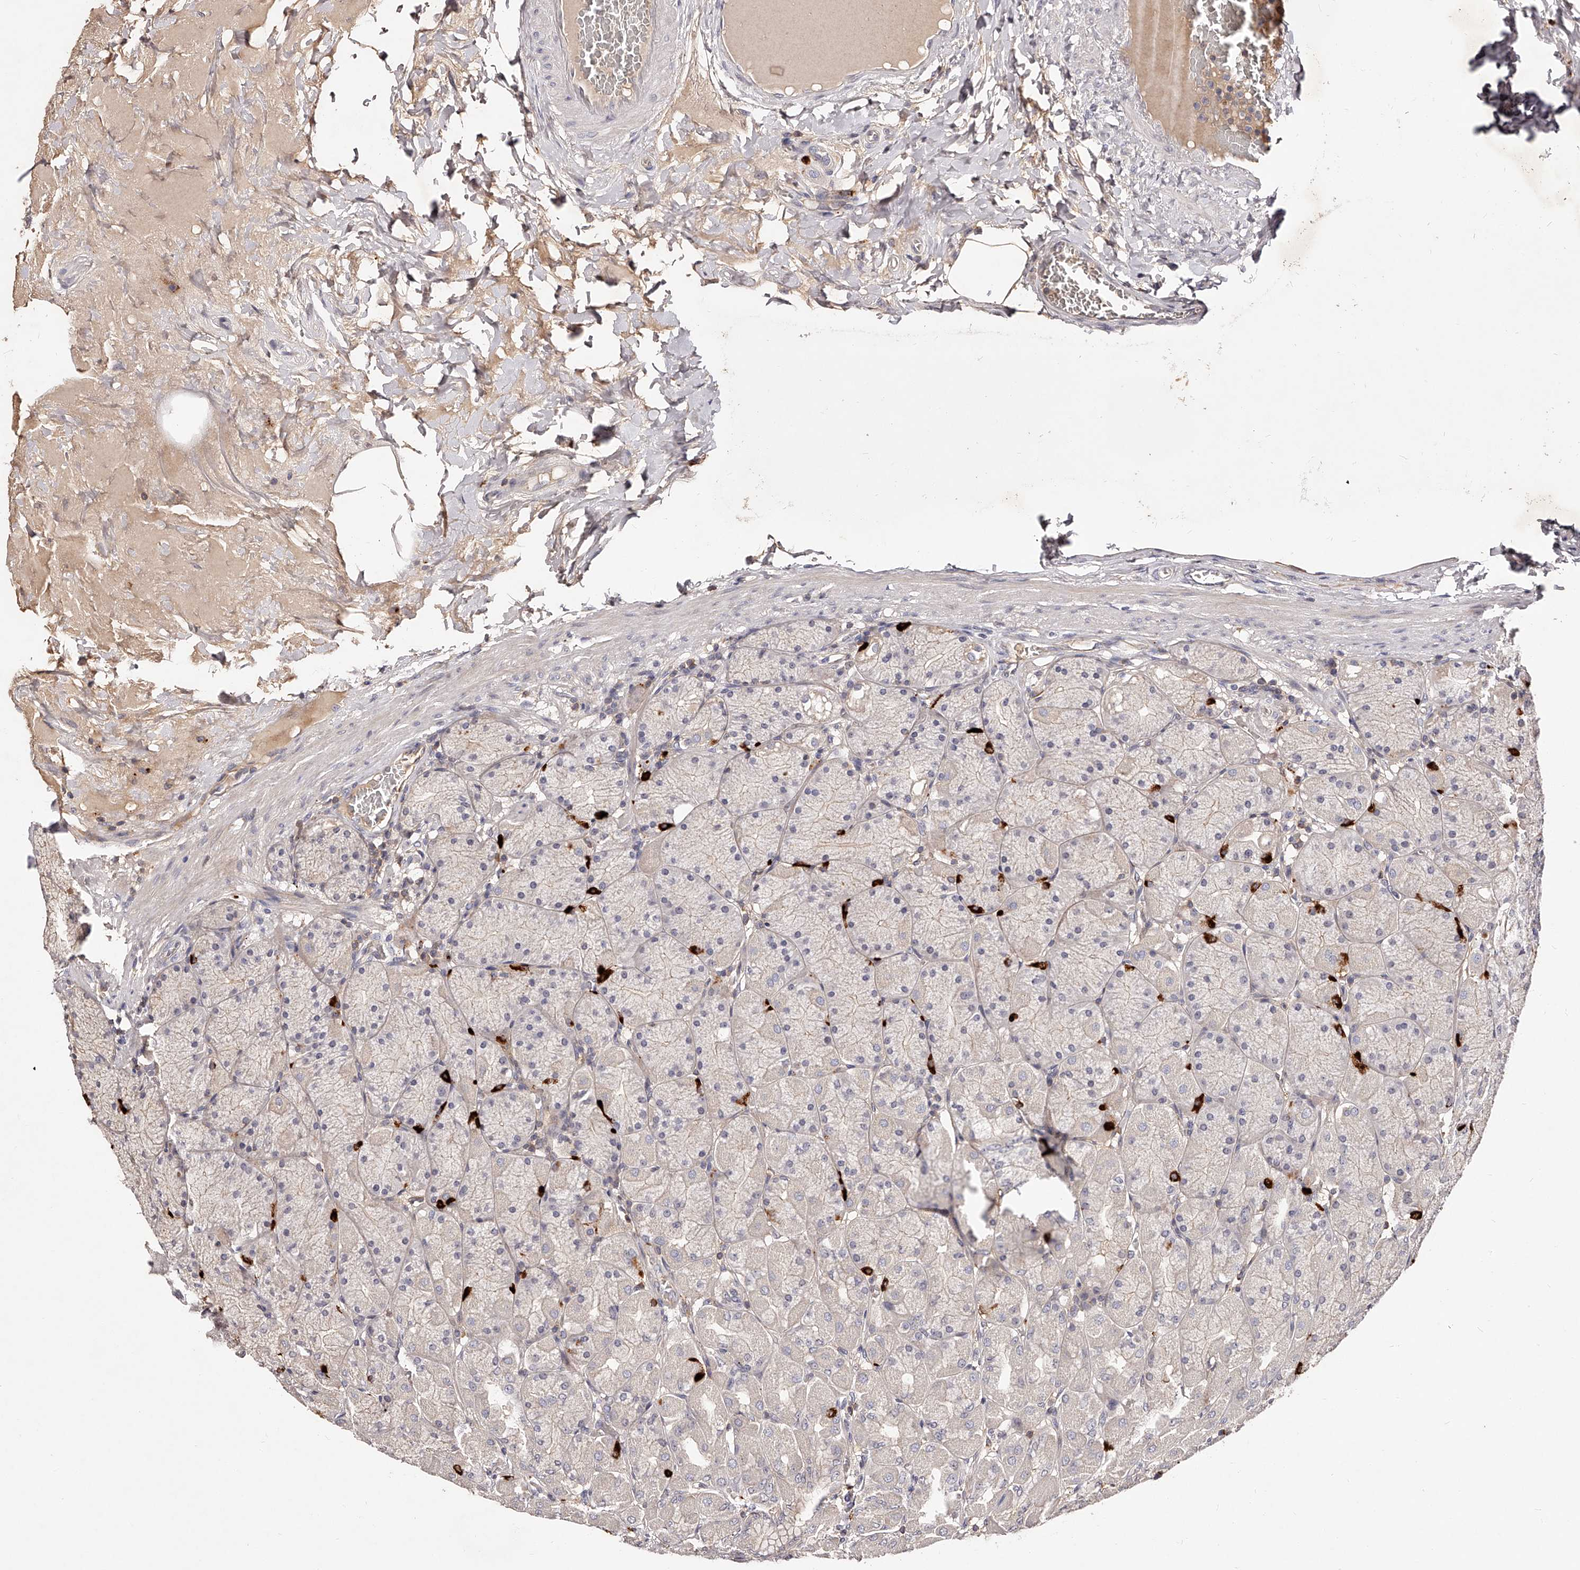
{"staining": {"intensity": "strong", "quantity": "<25%", "location": "cytoplasmic/membranous"}, "tissue": "stomach", "cell_type": "Glandular cells", "image_type": "normal", "snomed": [{"axis": "morphology", "description": "Normal tissue, NOS"}, {"axis": "topography", "description": "Stomach, upper"}], "caption": "Immunohistochemistry (IHC) micrograph of normal stomach stained for a protein (brown), which shows medium levels of strong cytoplasmic/membranous staining in approximately <25% of glandular cells.", "gene": "PHACTR1", "patient": {"sex": "female", "age": 56}}